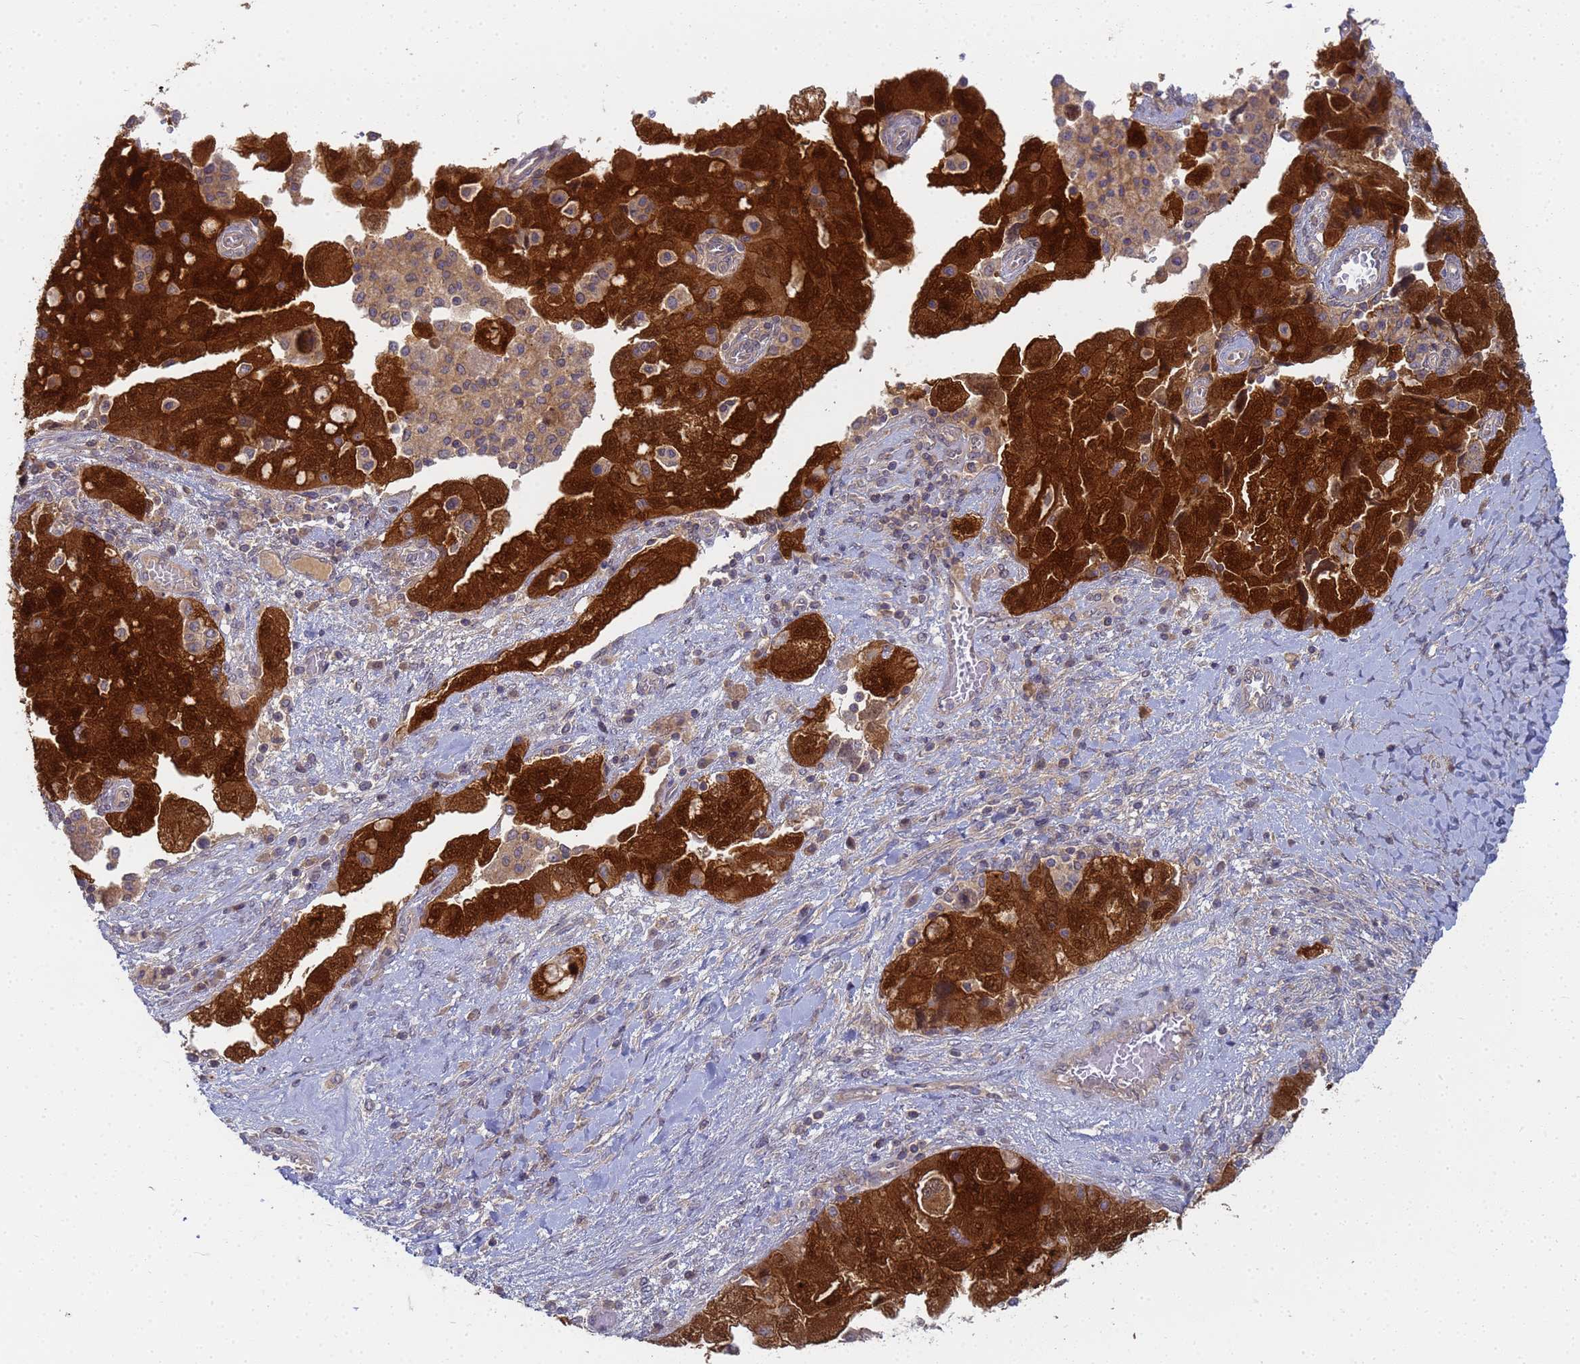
{"staining": {"intensity": "strong", "quantity": ">75%", "location": "cytoplasmic/membranous,nuclear"}, "tissue": "ovarian cancer", "cell_type": "Tumor cells", "image_type": "cancer", "snomed": [{"axis": "morphology", "description": "Carcinoma, NOS"}, {"axis": "morphology", "description": "Cystadenocarcinoma, serous, NOS"}, {"axis": "topography", "description": "Ovary"}], "caption": "Ovarian cancer stained for a protein exhibits strong cytoplasmic/membranous and nuclear positivity in tumor cells. (DAB (3,3'-diaminobenzidine) = brown stain, brightfield microscopy at high magnification).", "gene": "SHARPIN", "patient": {"sex": "female", "age": 69}}